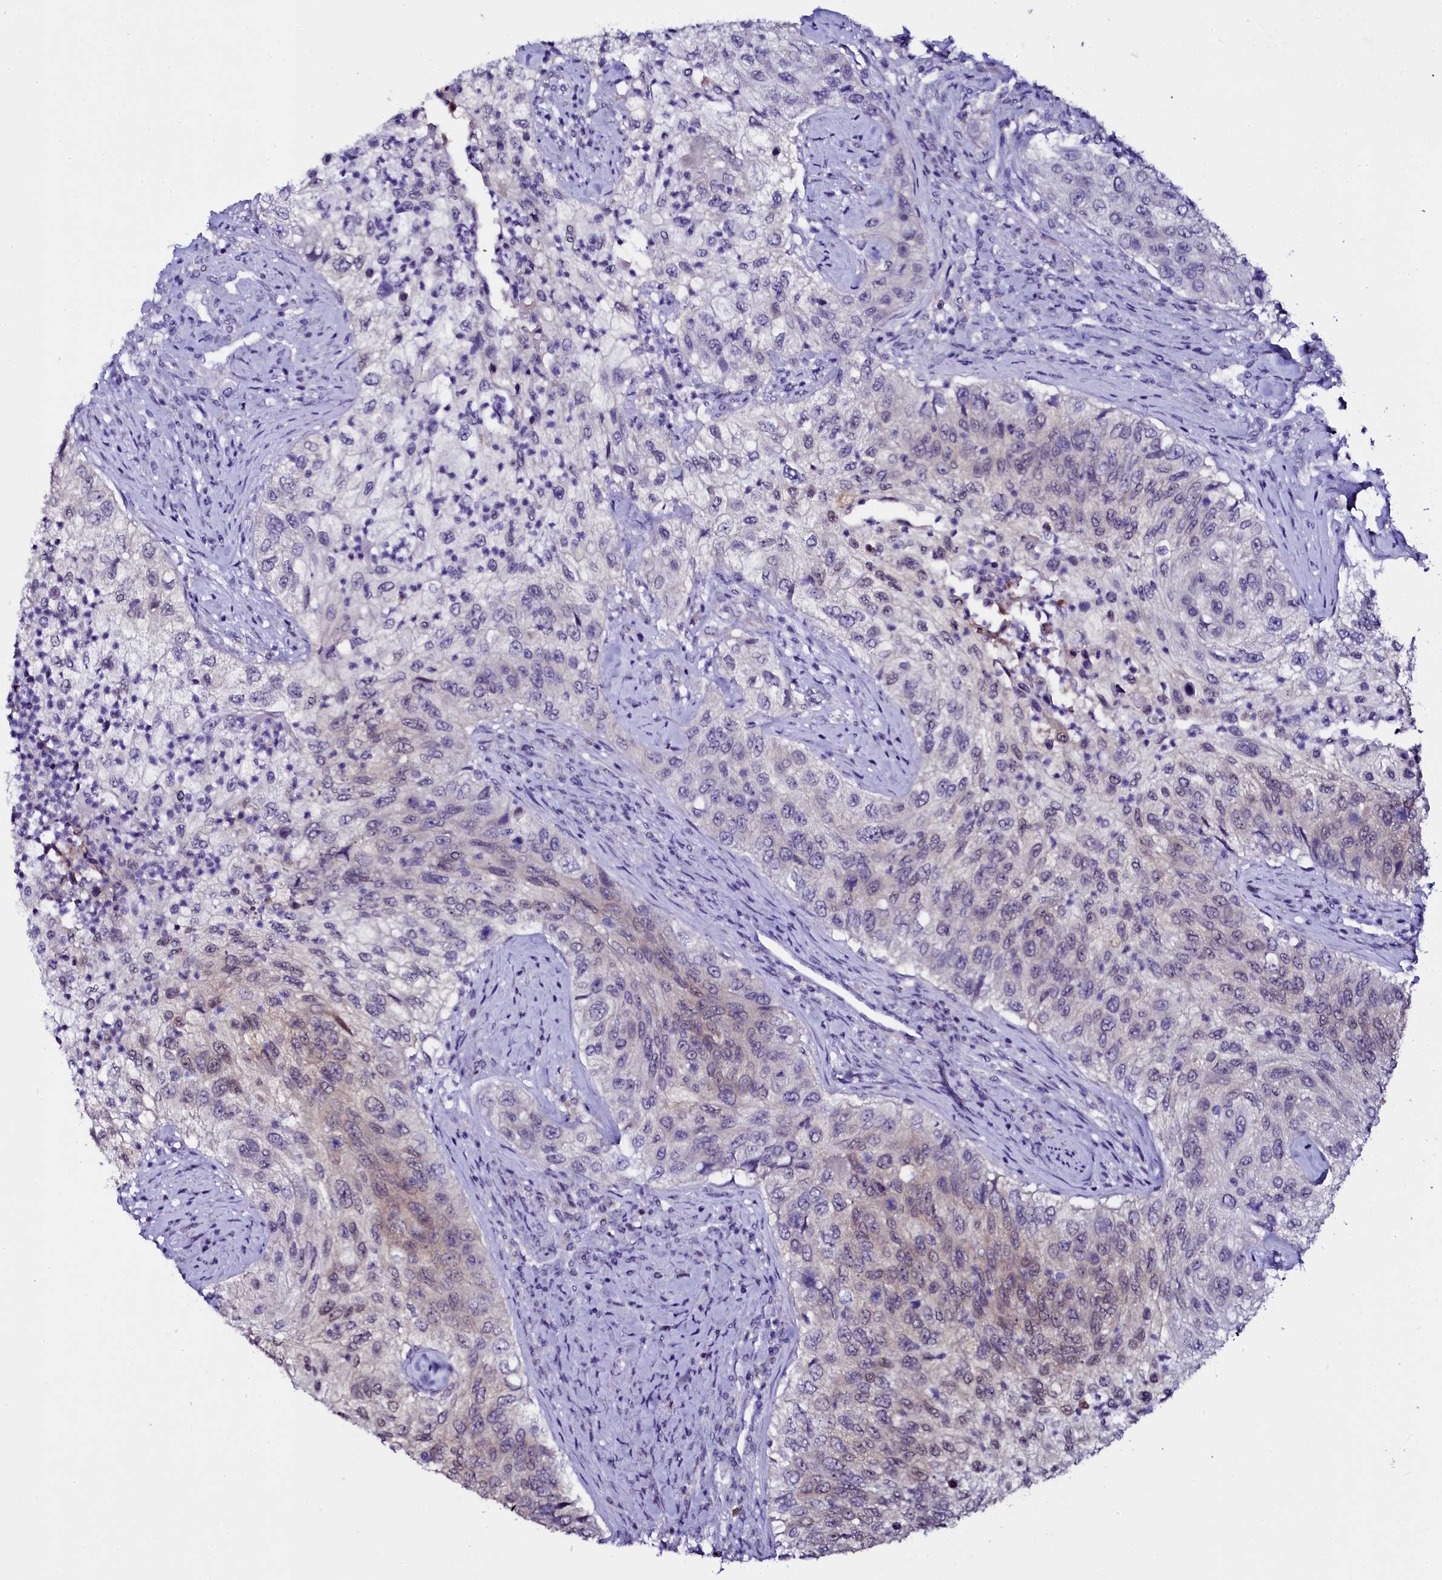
{"staining": {"intensity": "weak", "quantity": "<25%", "location": "cytoplasmic/membranous,nuclear"}, "tissue": "urothelial cancer", "cell_type": "Tumor cells", "image_type": "cancer", "snomed": [{"axis": "morphology", "description": "Urothelial carcinoma, High grade"}, {"axis": "topography", "description": "Urinary bladder"}], "caption": "Photomicrograph shows no significant protein expression in tumor cells of urothelial carcinoma (high-grade).", "gene": "SORD", "patient": {"sex": "female", "age": 60}}